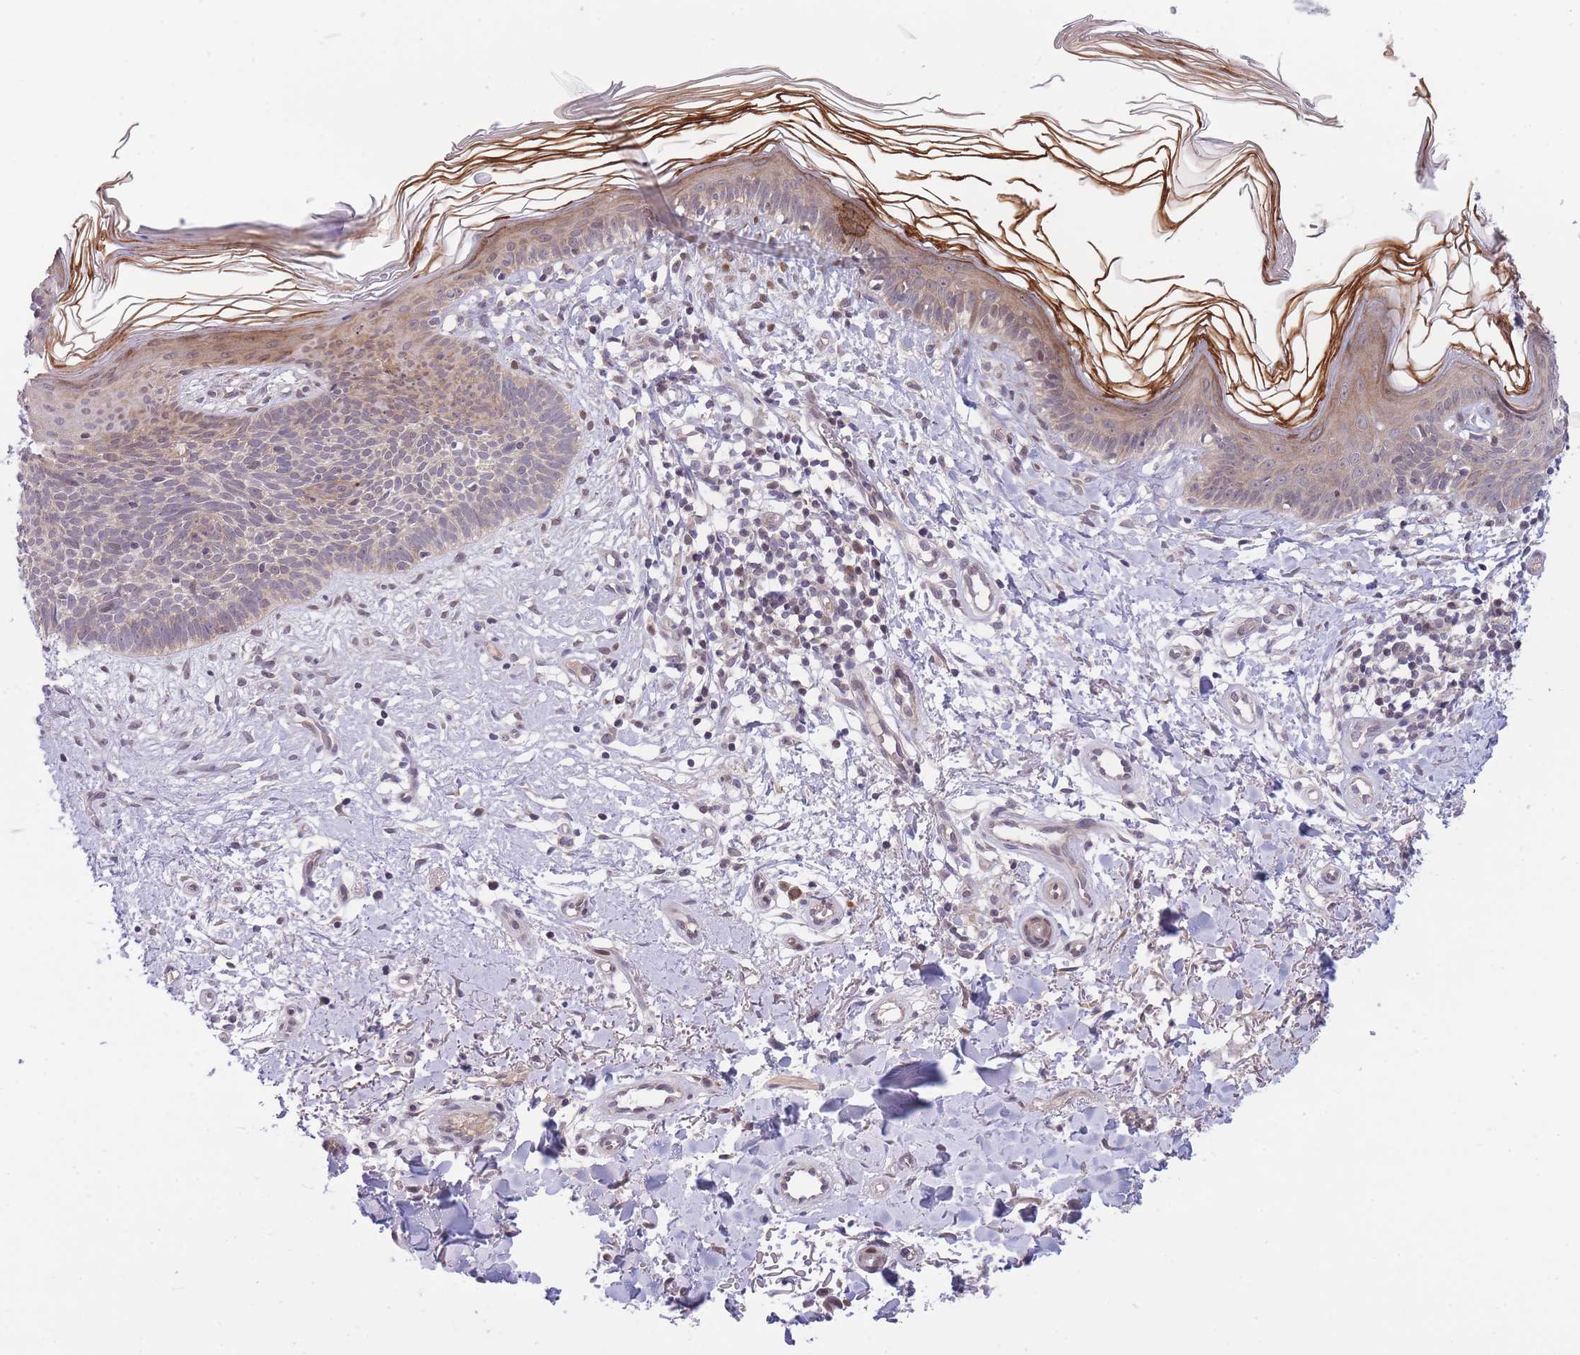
{"staining": {"intensity": "weak", "quantity": "25%-75%", "location": "cytoplasmic/membranous,nuclear"}, "tissue": "skin cancer", "cell_type": "Tumor cells", "image_type": "cancer", "snomed": [{"axis": "morphology", "description": "Basal cell carcinoma"}, {"axis": "topography", "description": "Skin"}], "caption": "Immunohistochemistry staining of skin basal cell carcinoma, which displays low levels of weak cytoplasmic/membranous and nuclear staining in about 25%-75% of tumor cells indicating weak cytoplasmic/membranous and nuclear protein expression. The staining was performed using DAB (brown) for protein detection and nuclei were counterstained in hematoxylin (blue).", "gene": "CDC25B", "patient": {"sex": "male", "age": 78}}